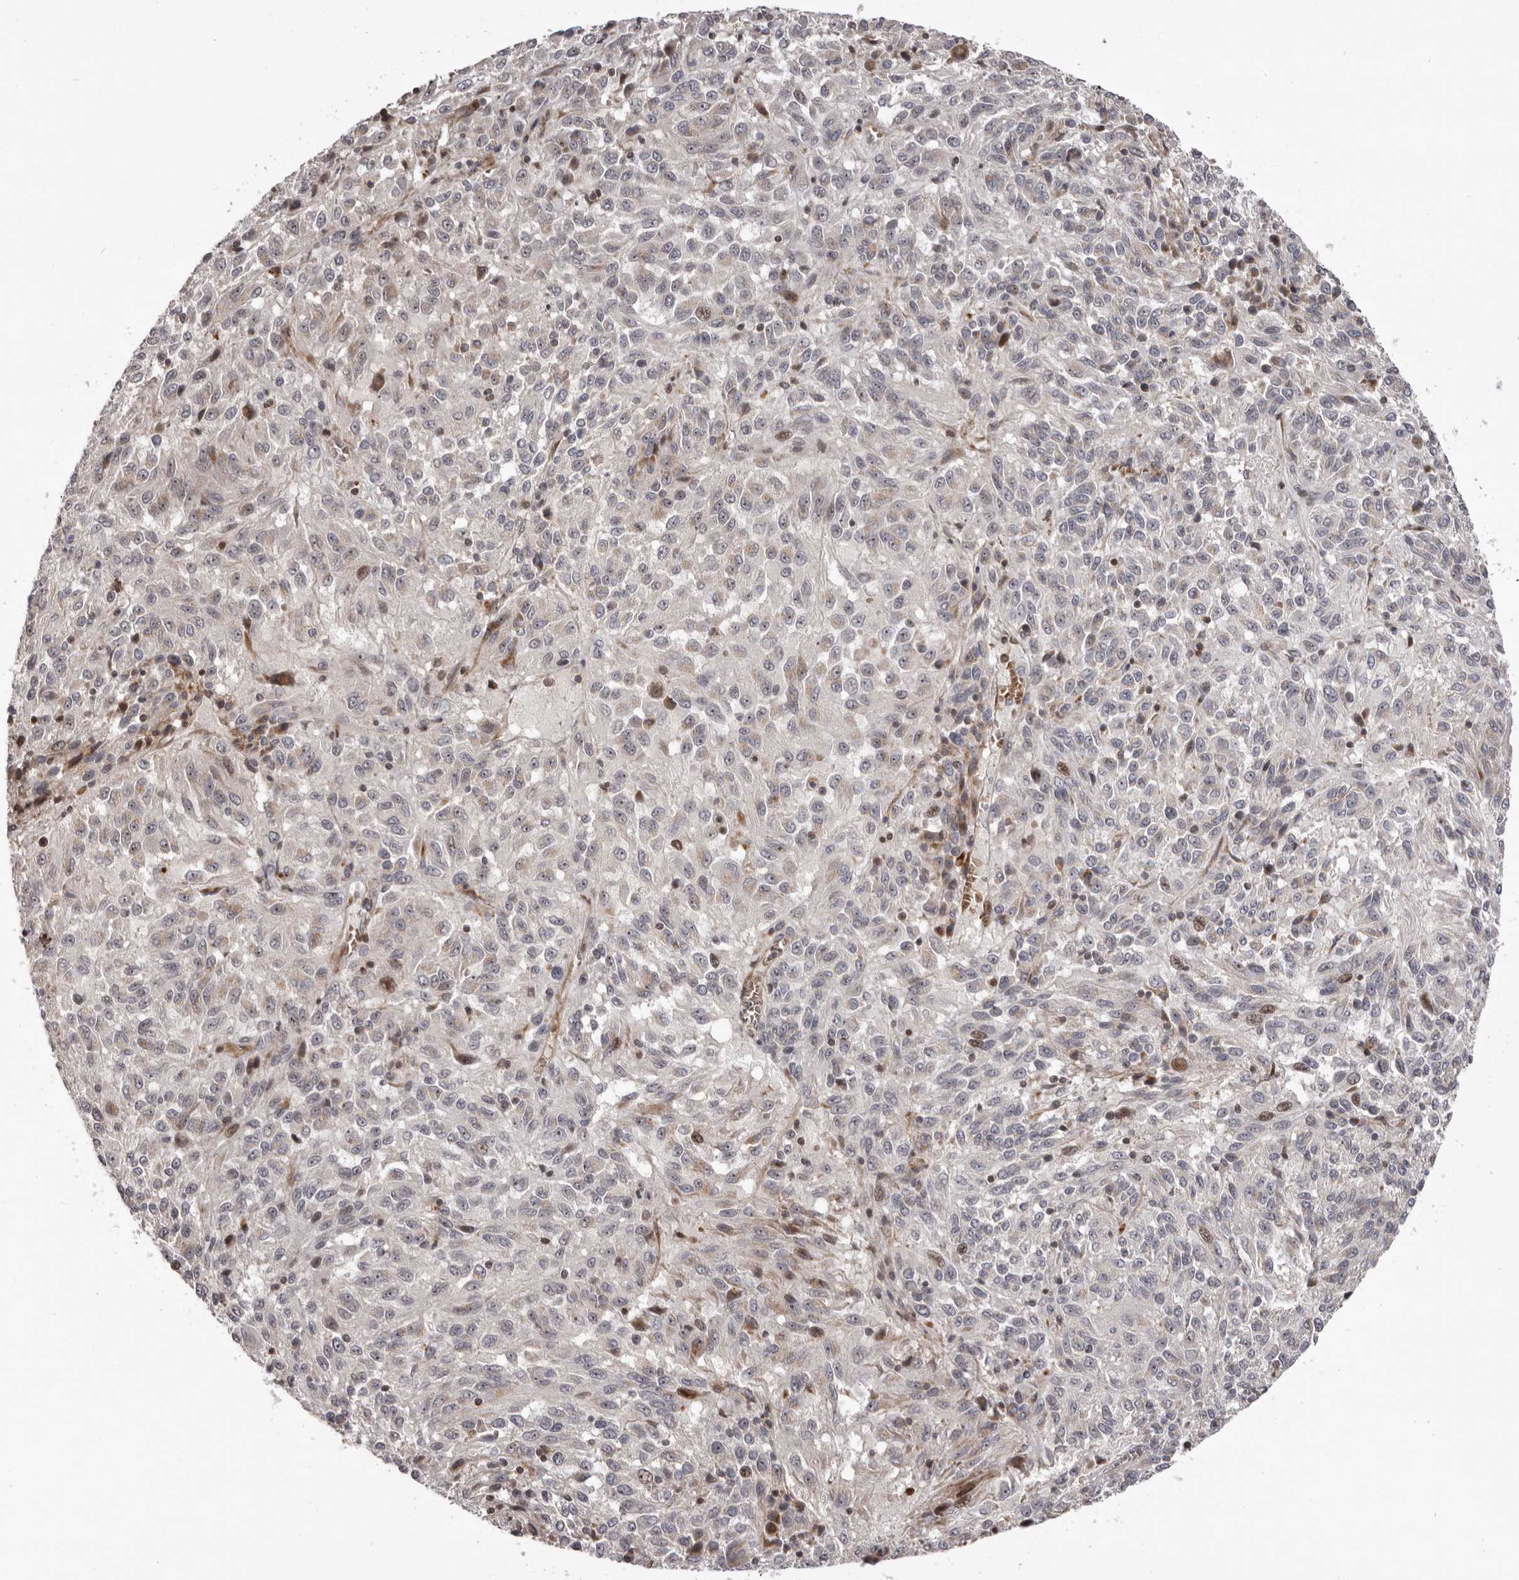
{"staining": {"intensity": "moderate", "quantity": "<25%", "location": "nuclear"}, "tissue": "melanoma", "cell_type": "Tumor cells", "image_type": "cancer", "snomed": [{"axis": "morphology", "description": "Malignant melanoma, Metastatic site"}, {"axis": "topography", "description": "Lung"}], "caption": "An IHC photomicrograph of tumor tissue is shown. Protein staining in brown shows moderate nuclear positivity in malignant melanoma (metastatic site) within tumor cells.", "gene": "AZIN1", "patient": {"sex": "male", "age": 64}}